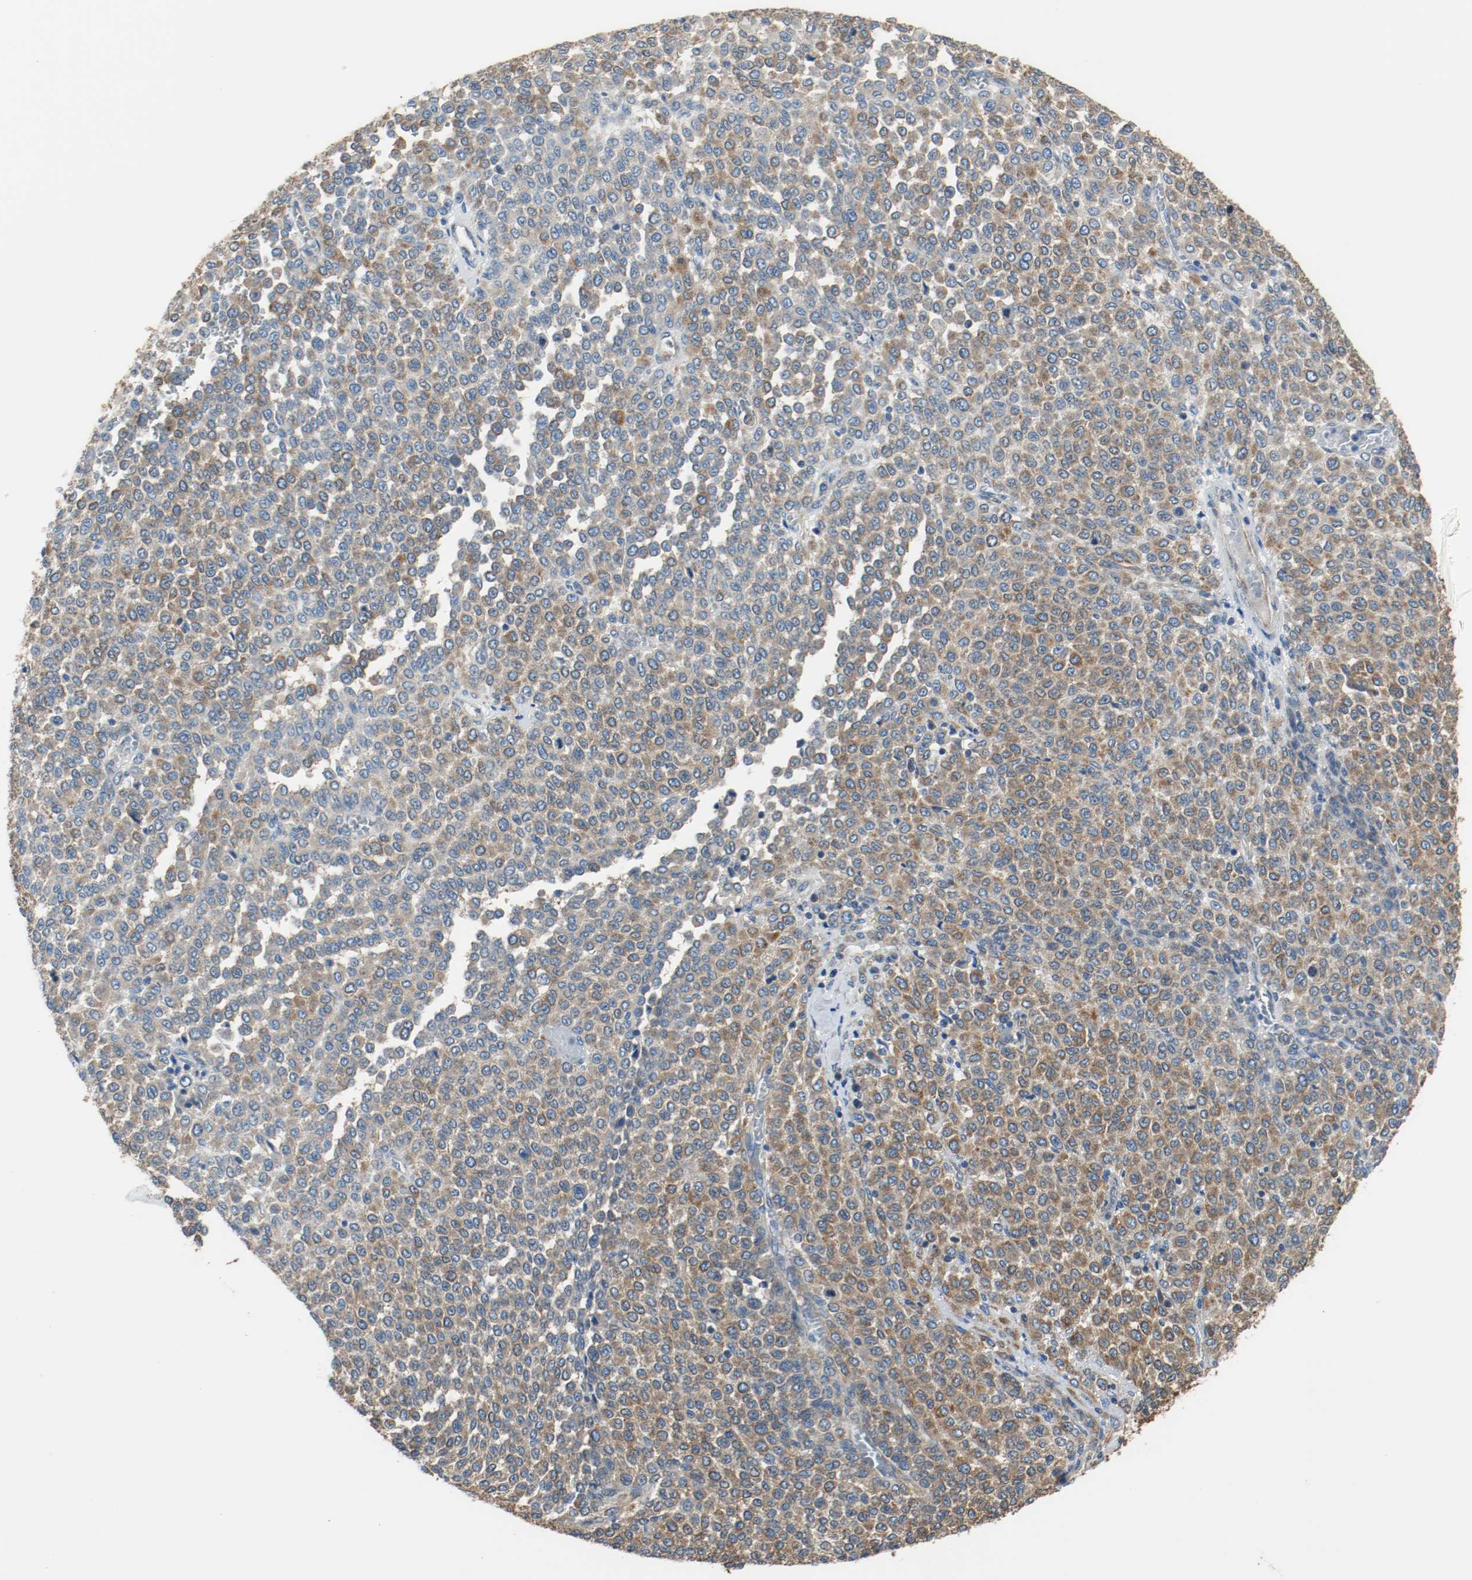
{"staining": {"intensity": "moderate", "quantity": ">75%", "location": "cytoplasmic/membranous"}, "tissue": "melanoma", "cell_type": "Tumor cells", "image_type": "cancer", "snomed": [{"axis": "morphology", "description": "Malignant melanoma, Metastatic site"}, {"axis": "topography", "description": "Pancreas"}], "caption": "A high-resolution micrograph shows immunohistochemistry (IHC) staining of melanoma, which demonstrates moderate cytoplasmic/membranous positivity in approximately >75% of tumor cells.", "gene": "TUBA3D", "patient": {"sex": "female", "age": 30}}